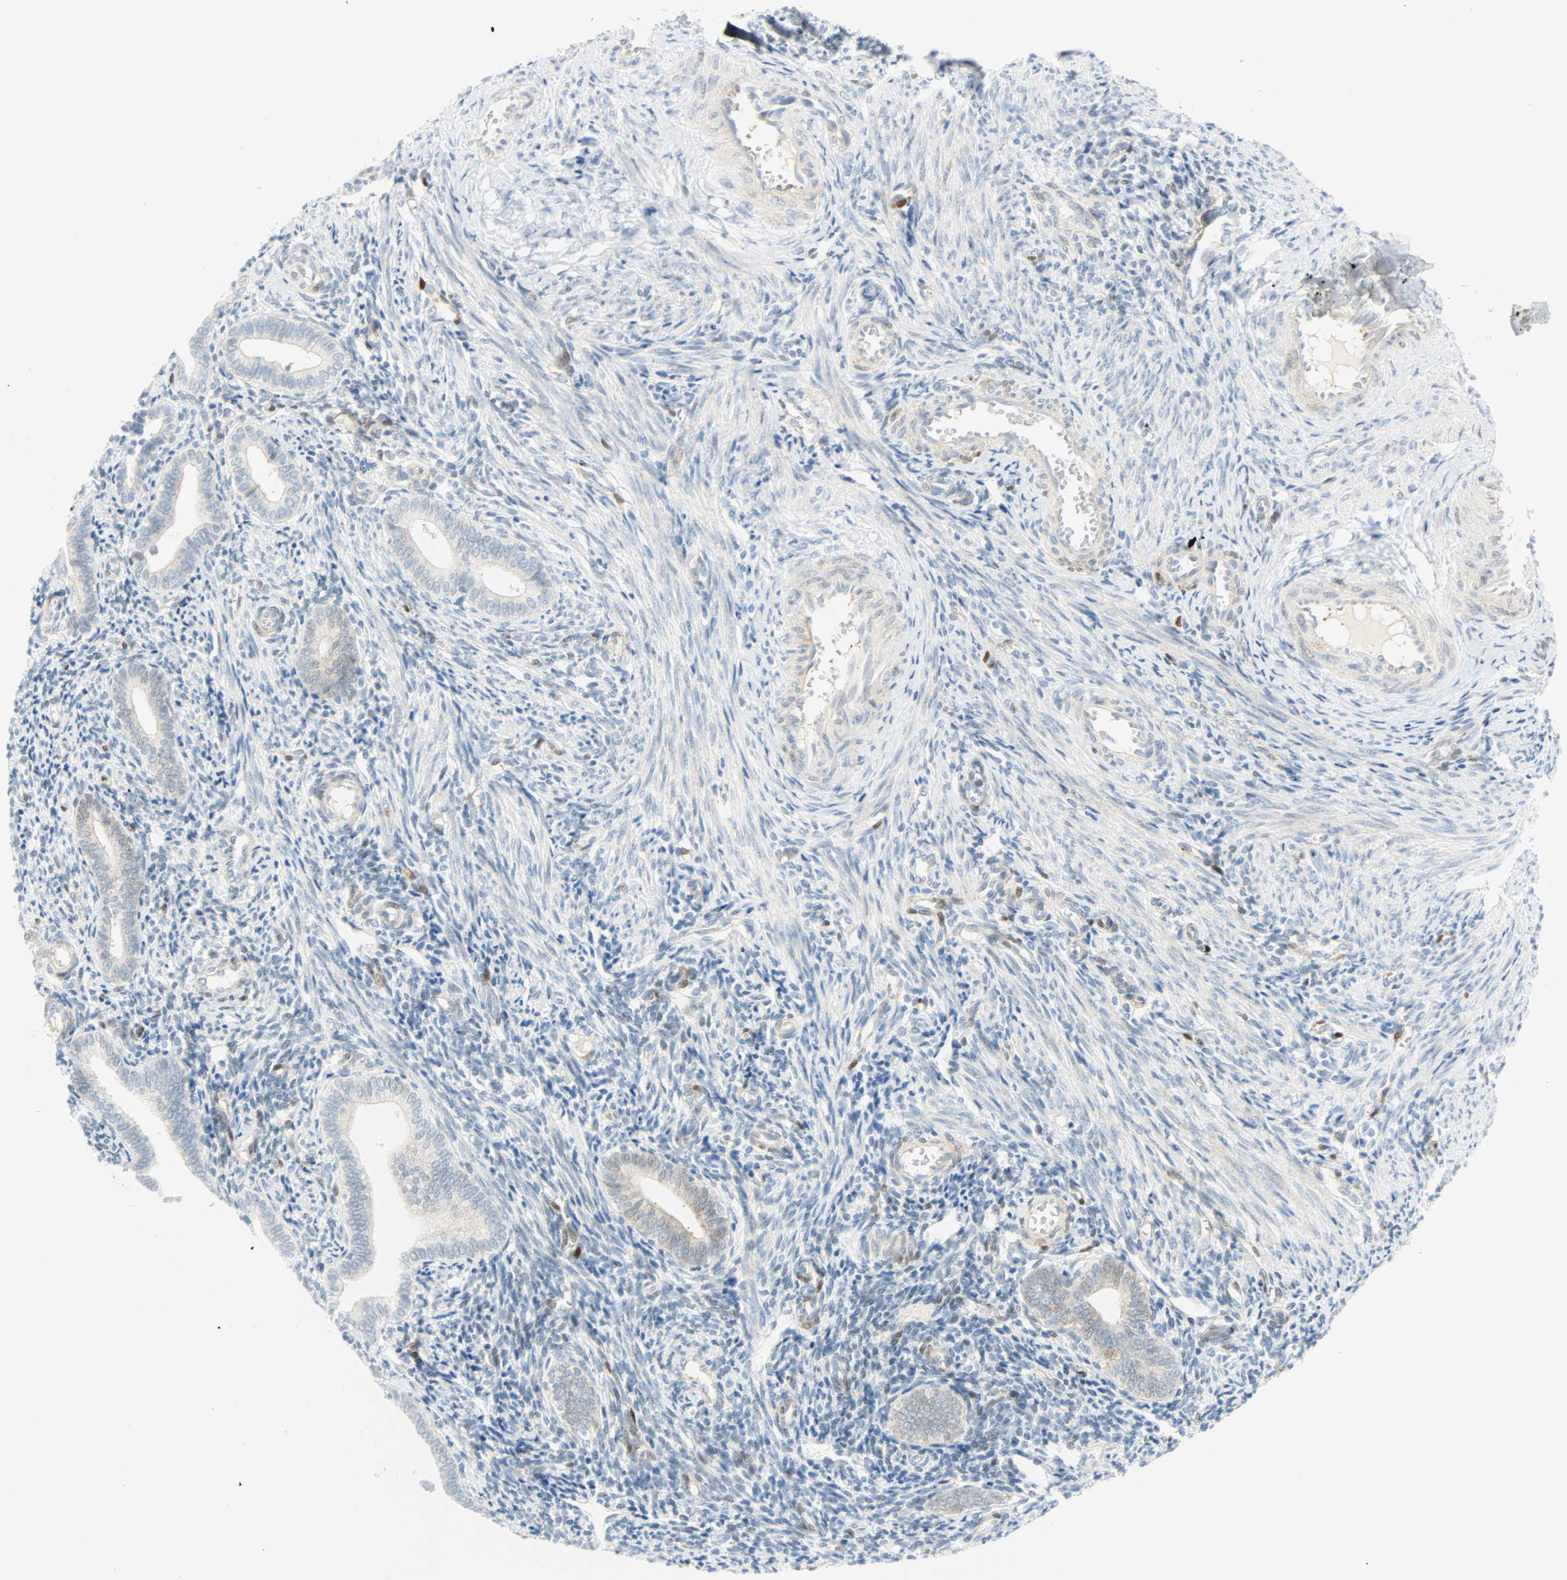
{"staining": {"intensity": "negative", "quantity": "none", "location": "none"}, "tissue": "endometrium", "cell_type": "Cells in endometrial stroma", "image_type": "normal", "snomed": [{"axis": "morphology", "description": "Normal tissue, NOS"}, {"axis": "topography", "description": "Uterus"}, {"axis": "topography", "description": "Endometrium"}], "caption": "Immunohistochemistry (IHC) of benign human endometrium demonstrates no positivity in cells in endometrial stroma.", "gene": "SELENBP1", "patient": {"sex": "female", "age": 33}}